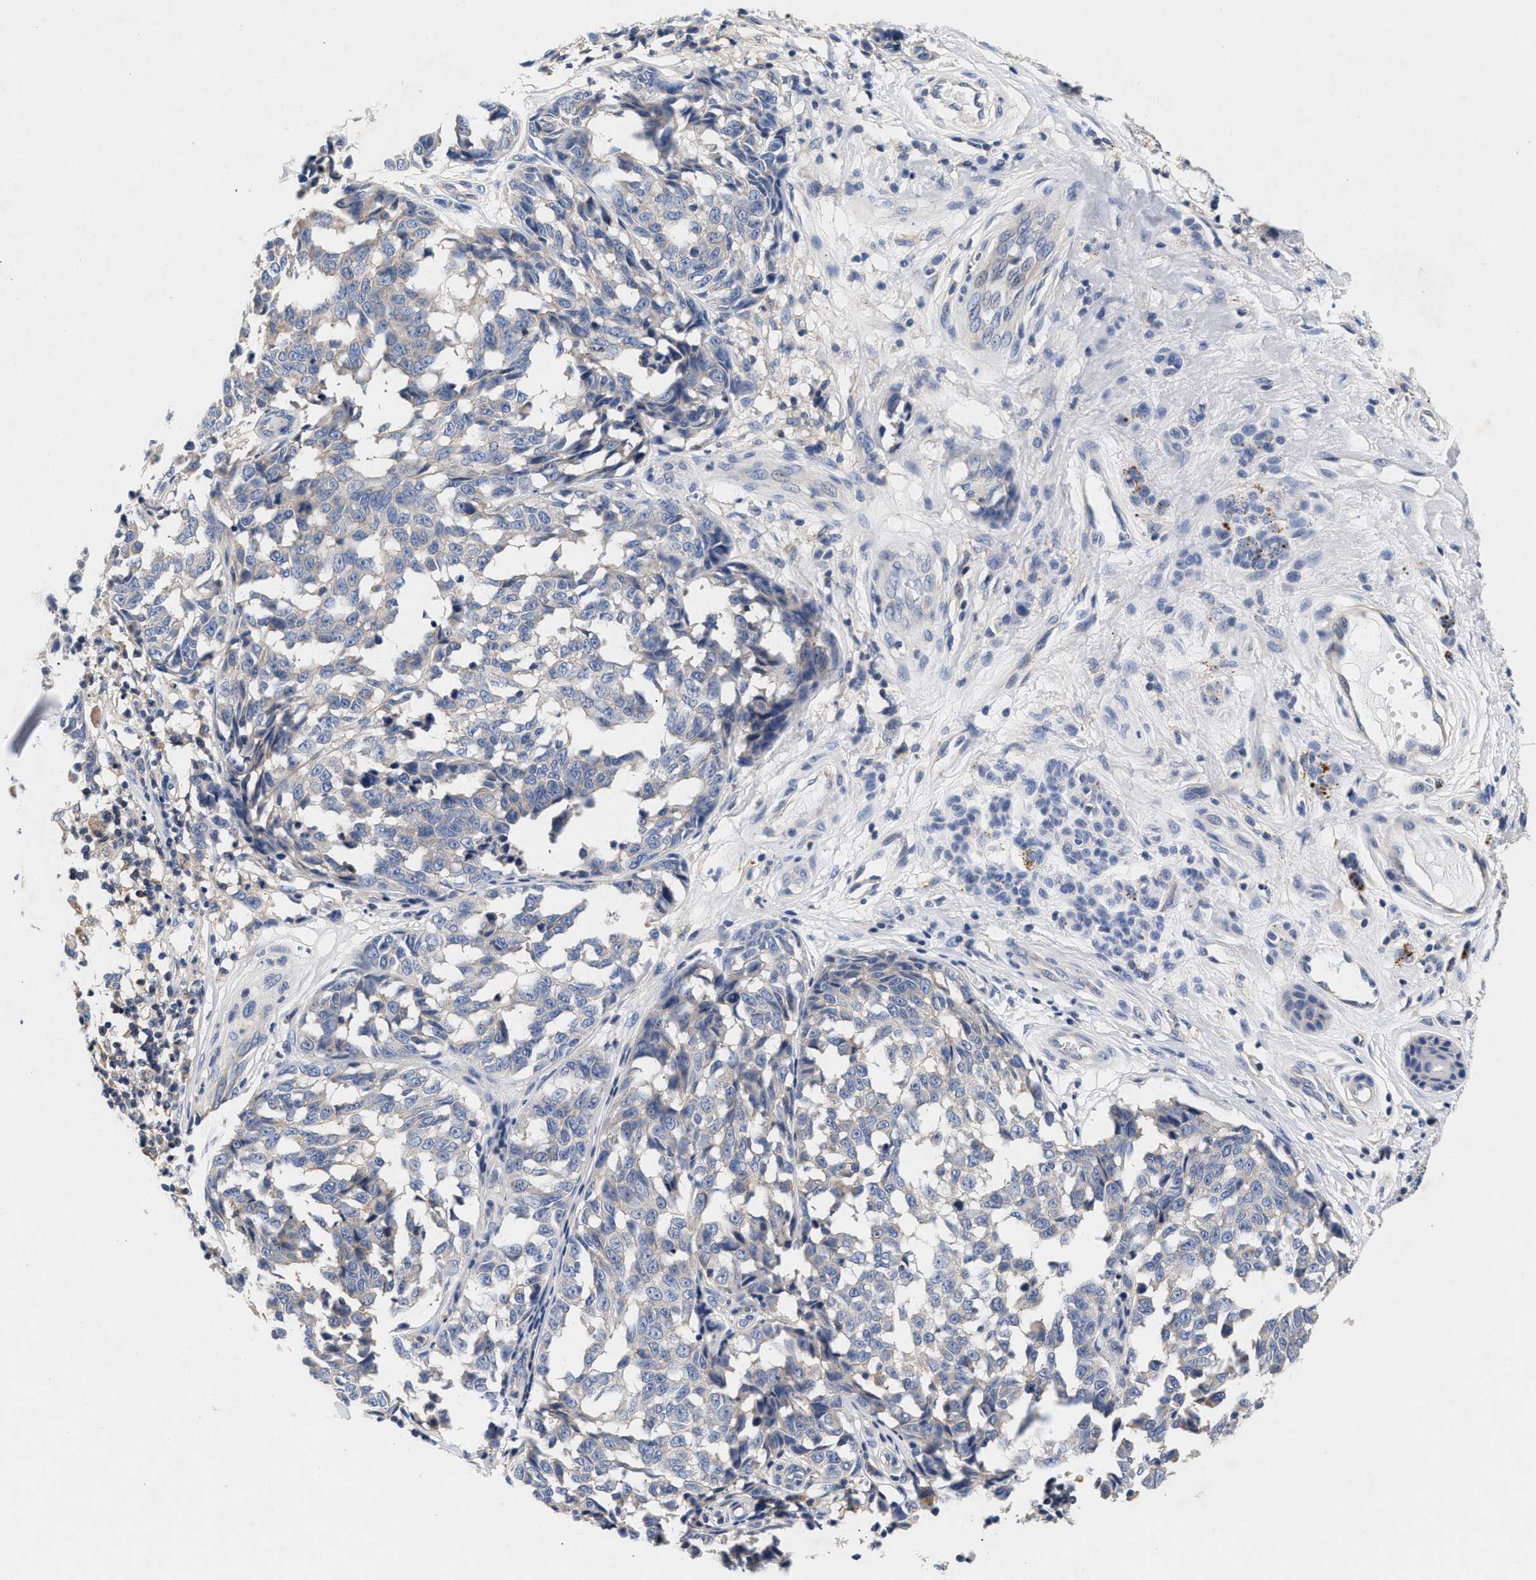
{"staining": {"intensity": "negative", "quantity": "none", "location": "none"}, "tissue": "melanoma", "cell_type": "Tumor cells", "image_type": "cancer", "snomed": [{"axis": "morphology", "description": "Malignant melanoma, NOS"}, {"axis": "topography", "description": "Skin"}], "caption": "High power microscopy photomicrograph of an IHC micrograph of melanoma, revealing no significant staining in tumor cells.", "gene": "GNAI3", "patient": {"sex": "female", "age": 64}}